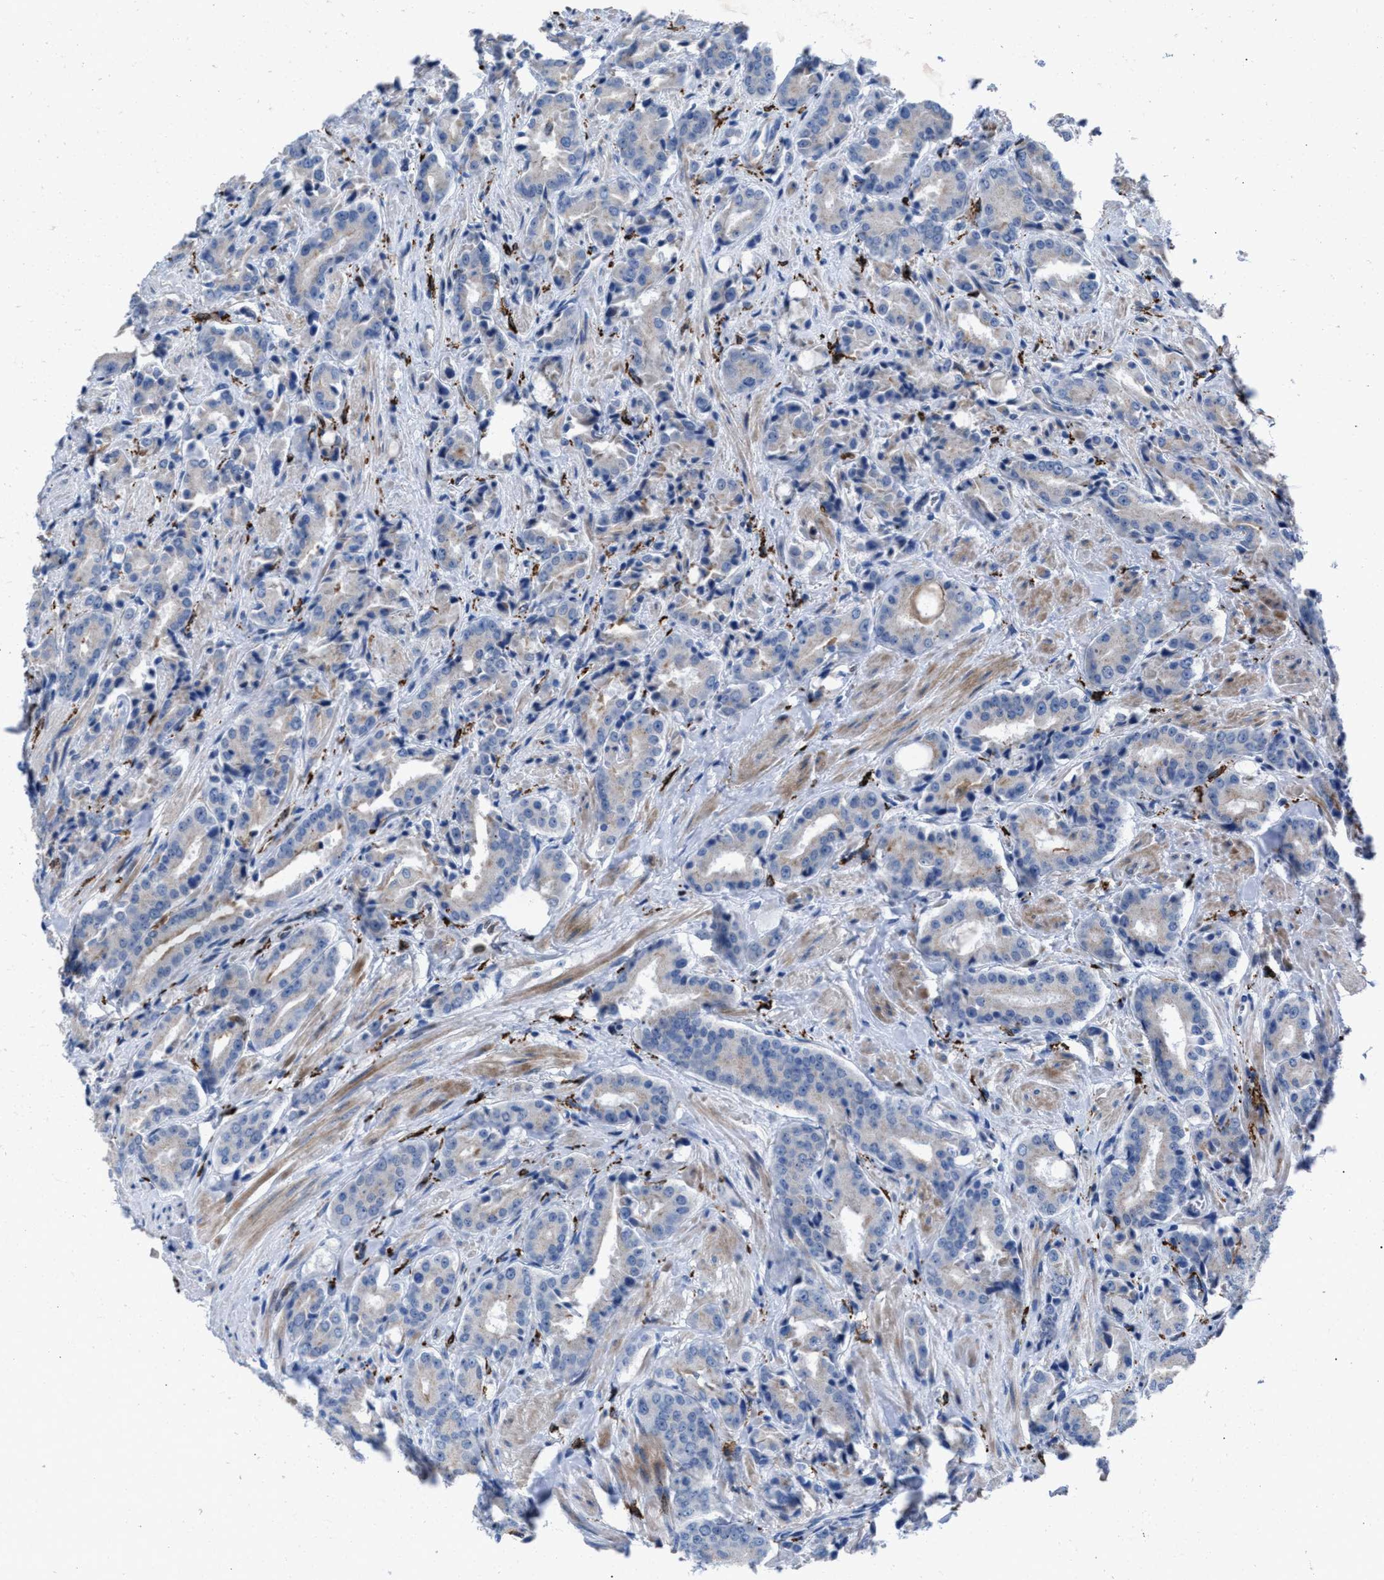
{"staining": {"intensity": "weak", "quantity": "<25%", "location": "cytoplasmic/membranous"}, "tissue": "prostate cancer", "cell_type": "Tumor cells", "image_type": "cancer", "snomed": [{"axis": "morphology", "description": "Adenocarcinoma, High grade"}, {"axis": "topography", "description": "Prostate"}], "caption": "Protein analysis of high-grade adenocarcinoma (prostate) reveals no significant staining in tumor cells. The staining is performed using DAB (3,3'-diaminobenzidine) brown chromogen with nuclei counter-stained in using hematoxylin.", "gene": "SLC47A1", "patient": {"sex": "male", "age": 71}}